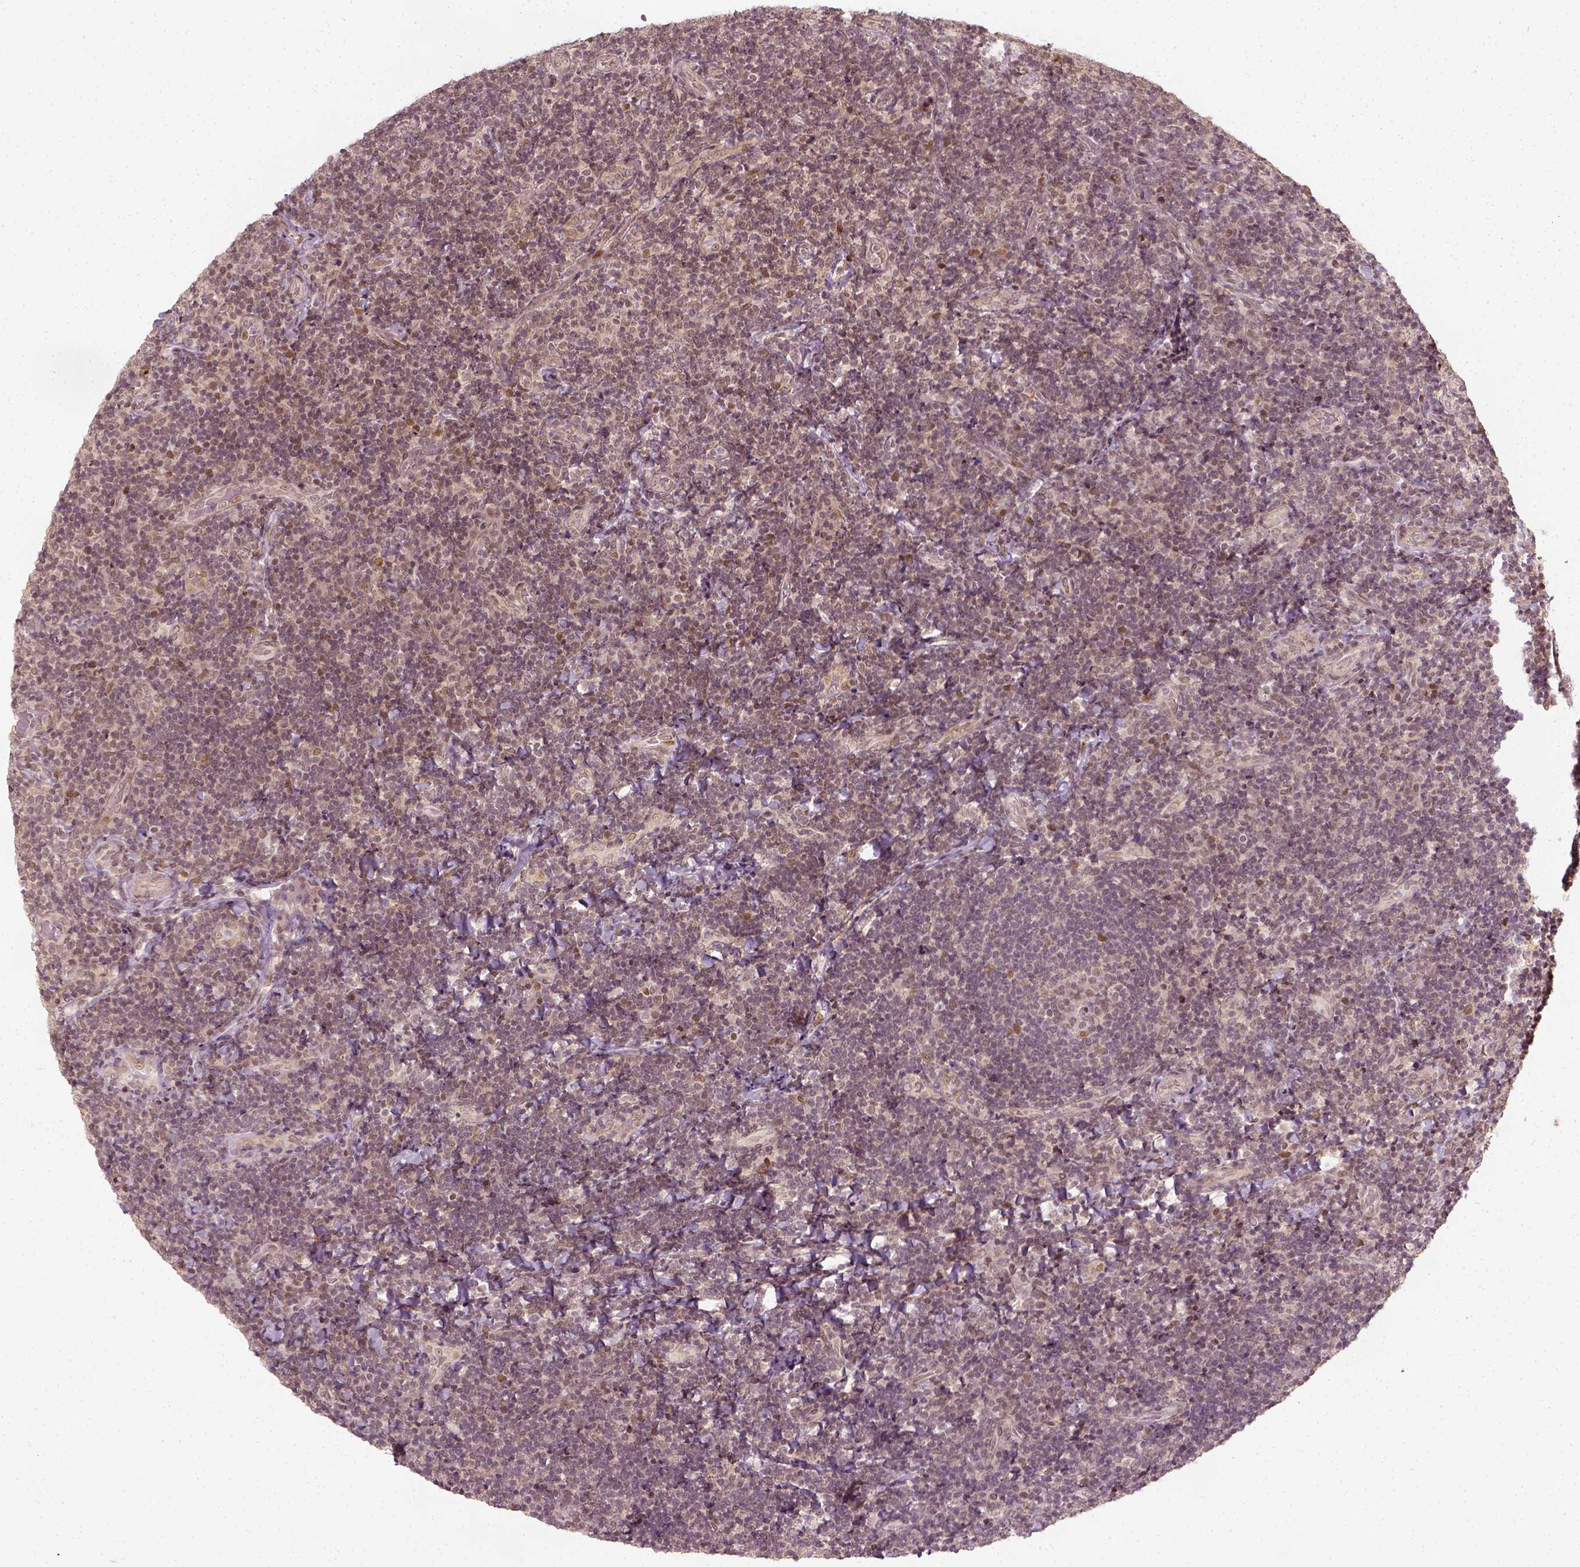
{"staining": {"intensity": "moderate", "quantity": "<25%", "location": "nuclear"}, "tissue": "tonsil", "cell_type": "Germinal center cells", "image_type": "normal", "snomed": [{"axis": "morphology", "description": "Normal tissue, NOS"}, {"axis": "topography", "description": "Tonsil"}], "caption": "The immunohistochemical stain labels moderate nuclear positivity in germinal center cells of unremarkable tonsil. Immunohistochemistry (ihc) stains the protein of interest in brown and the nuclei are stained blue.", "gene": "ZMAT3", "patient": {"sex": "male", "age": 17}}